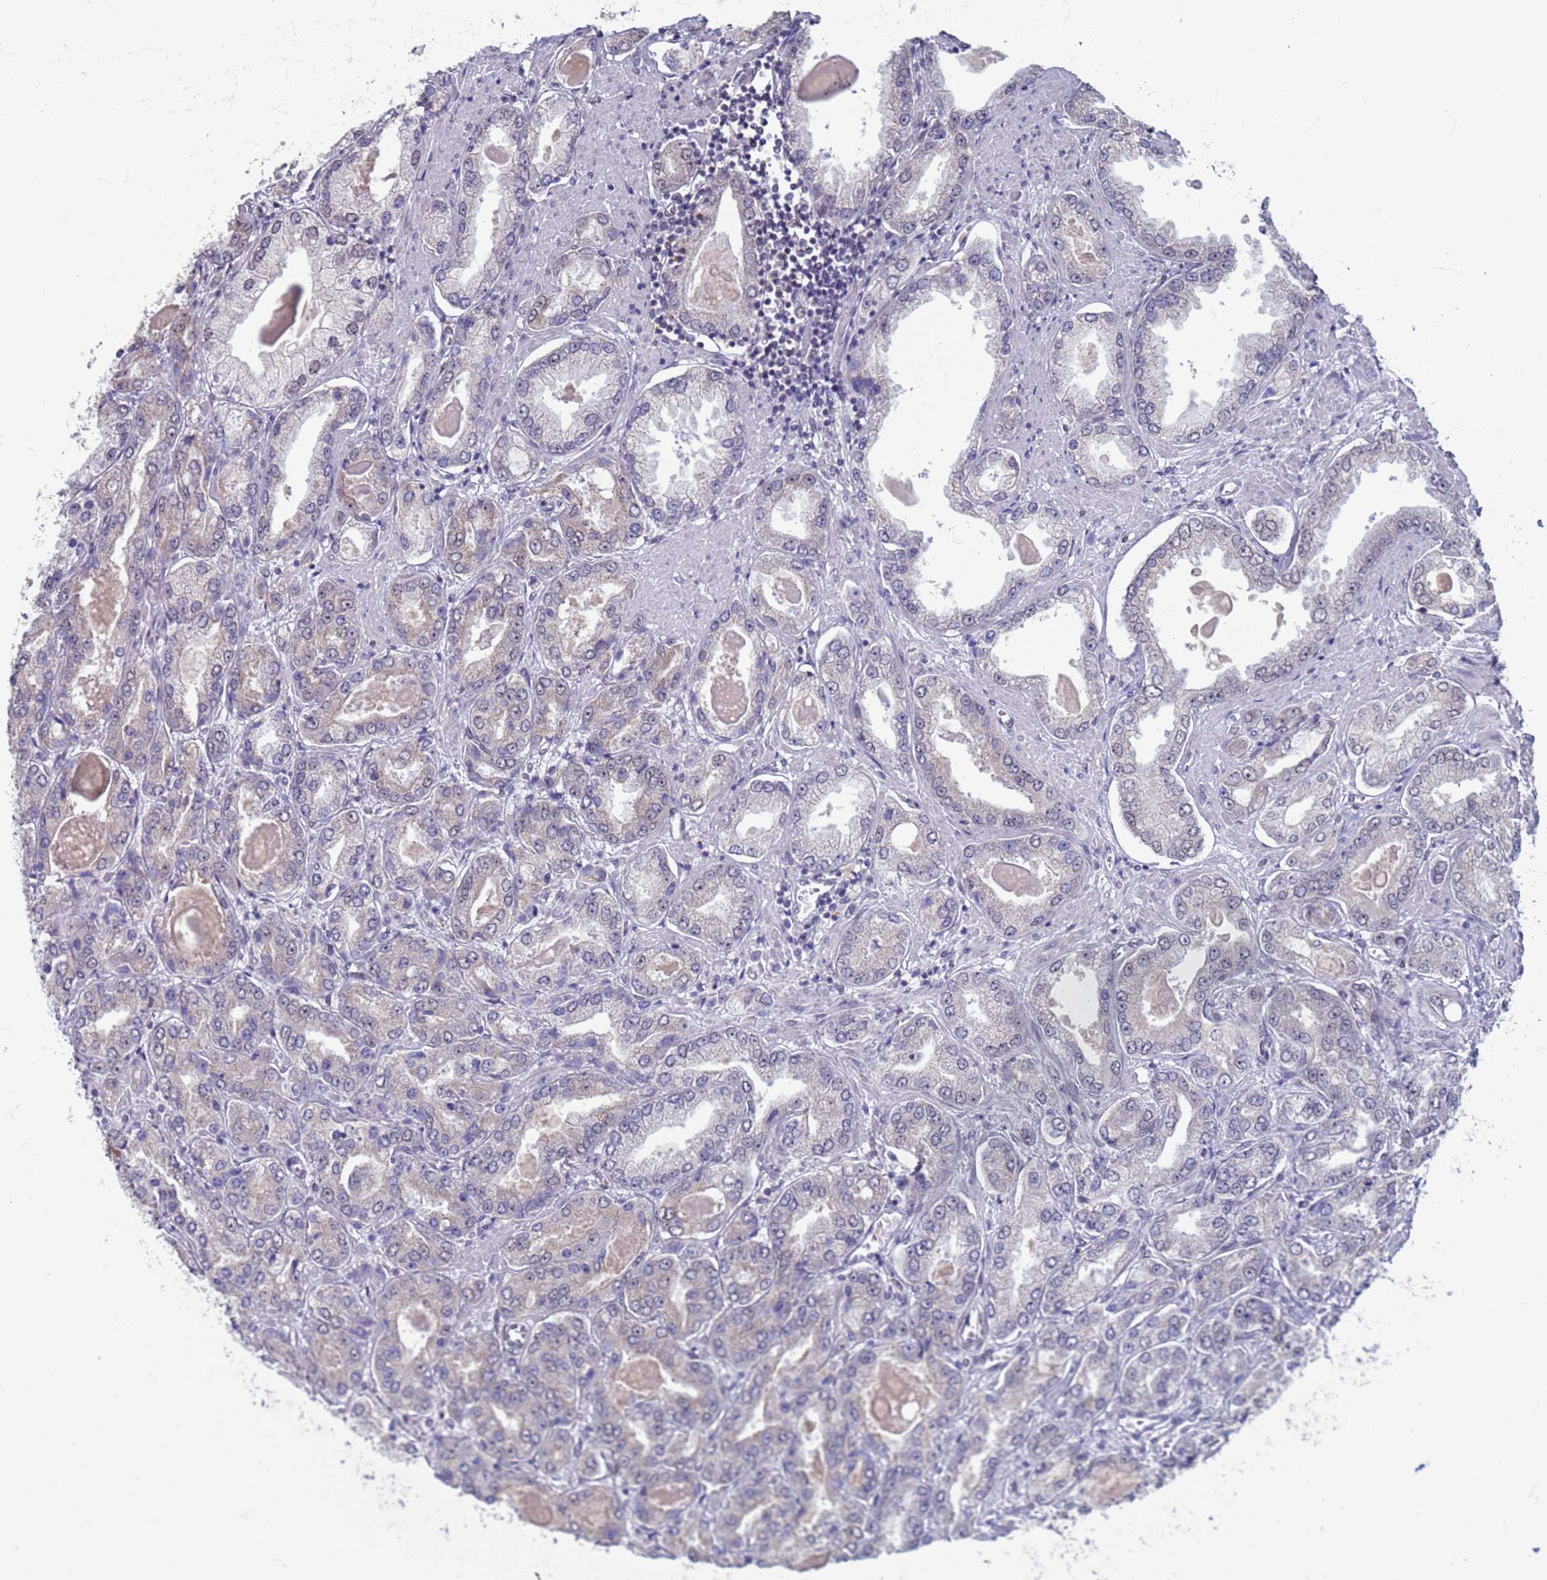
{"staining": {"intensity": "weak", "quantity": "<25%", "location": "nuclear"}, "tissue": "prostate cancer", "cell_type": "Tumor cells", "image_type": "cancer", "snomed": [{"axis": "morphology", "description": "Adenocarcinoma, High grade"}, {"axis": "topography", "description": "Prostate"}], "caption": "DAB (3,3'-diaminobenzidine) immunohistochemical staining of human prostate cancer (high-grade adenocarcinoma) demonstrates no significant staining in tumor cells.", "gene": "SAE1", "patient": {"sex": "male", "age": 68}}